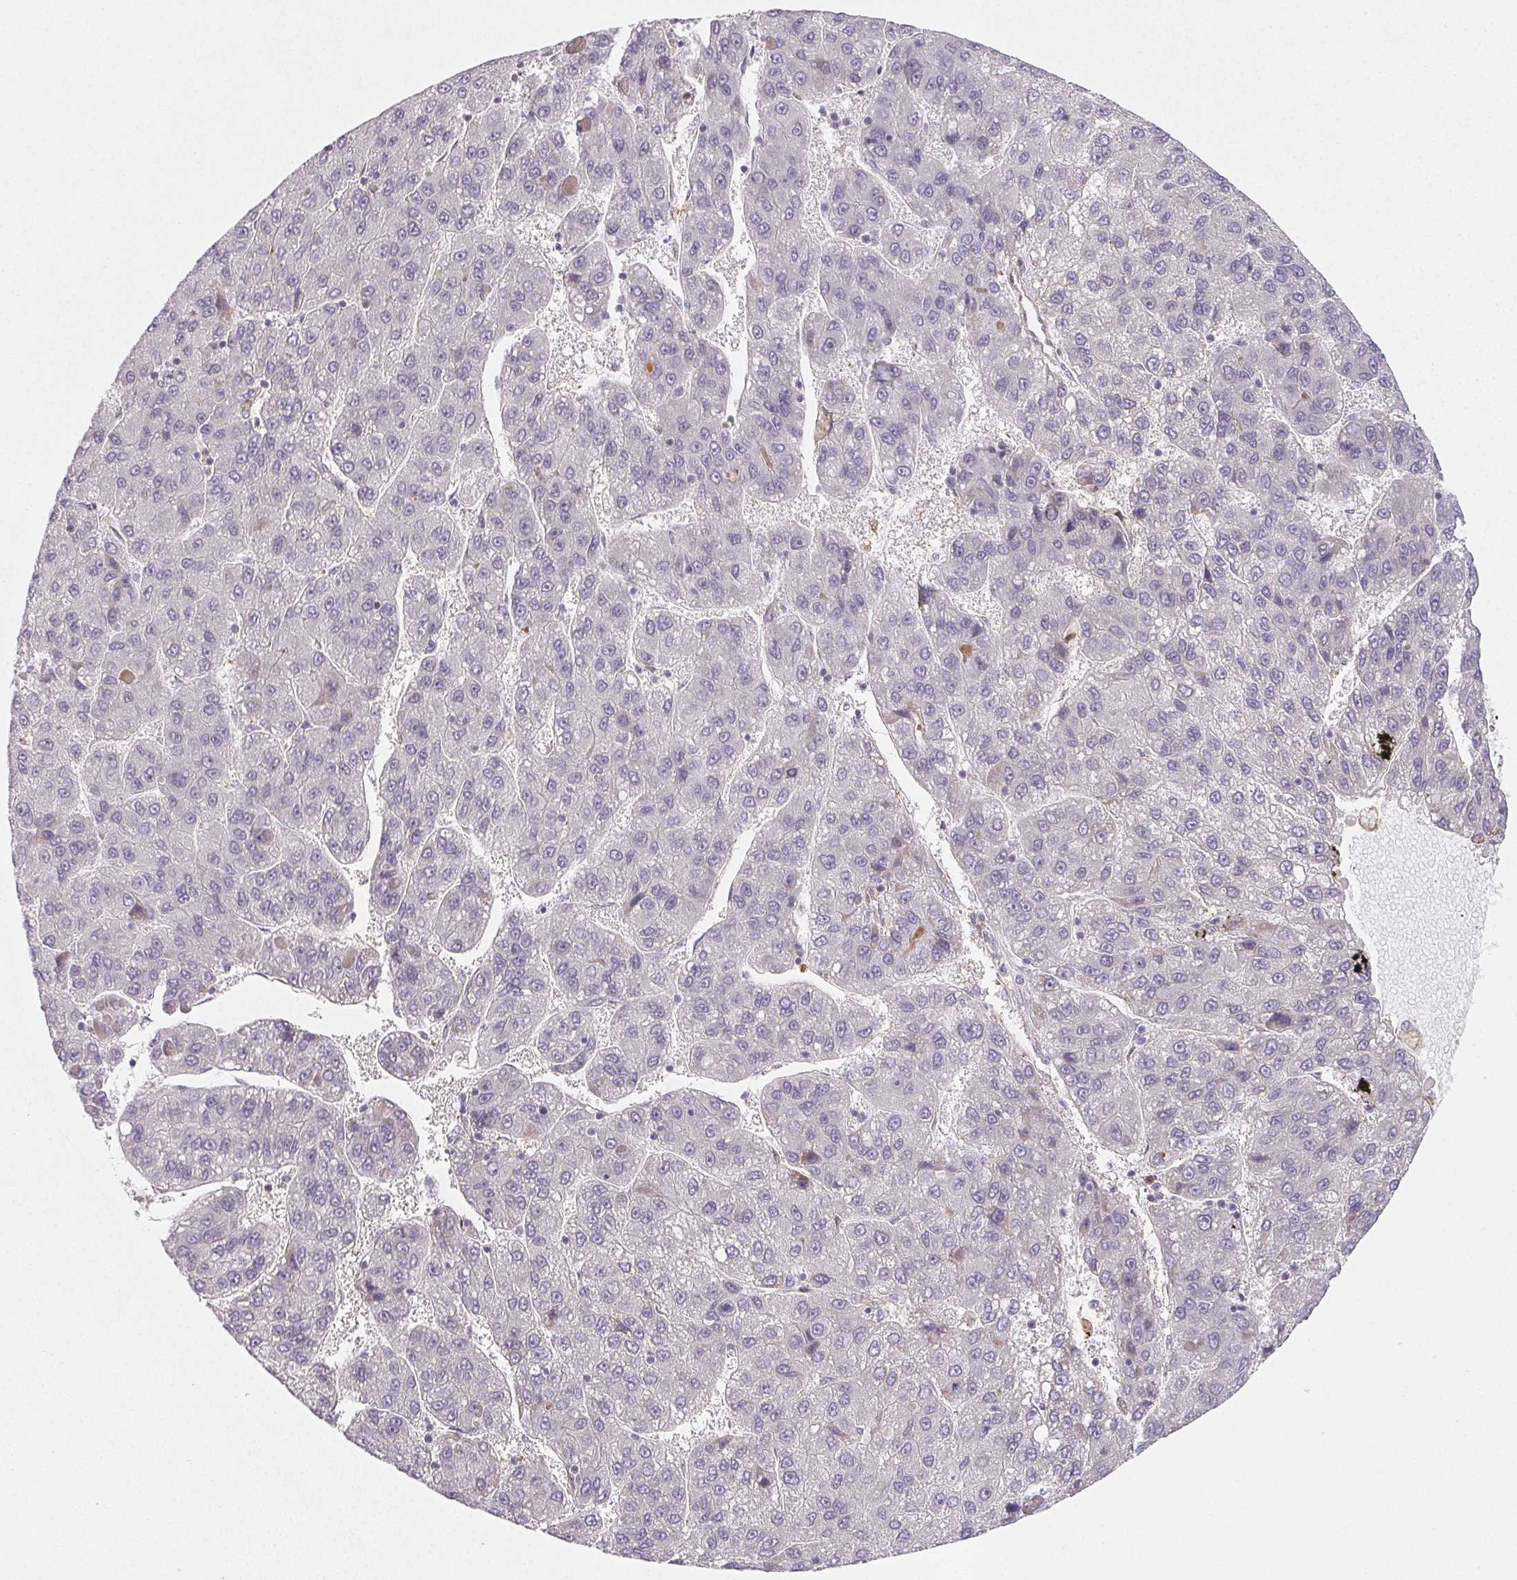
{"staining": {"intensity": "negative", "quantity": "none", "location": "none"}, "tissue": "liver cancer", "cell_type": "Tumor cells", "image_type": "cancer", "snomed": [{"axis": "morphology", "description": "Carcinoma, Hepatocellular, NOS"}, {"axis": "topography", "description": "Liver"}], "caption": "Immunohistochemistry histopathology image of neoplastic tissue: human hepatocellular carcinoma (liver) stained with DAB demonstrates no significant protein expression in tumor cells.", "gene": "LRRC23", "patient": {"sex": "female", "age": 82}}